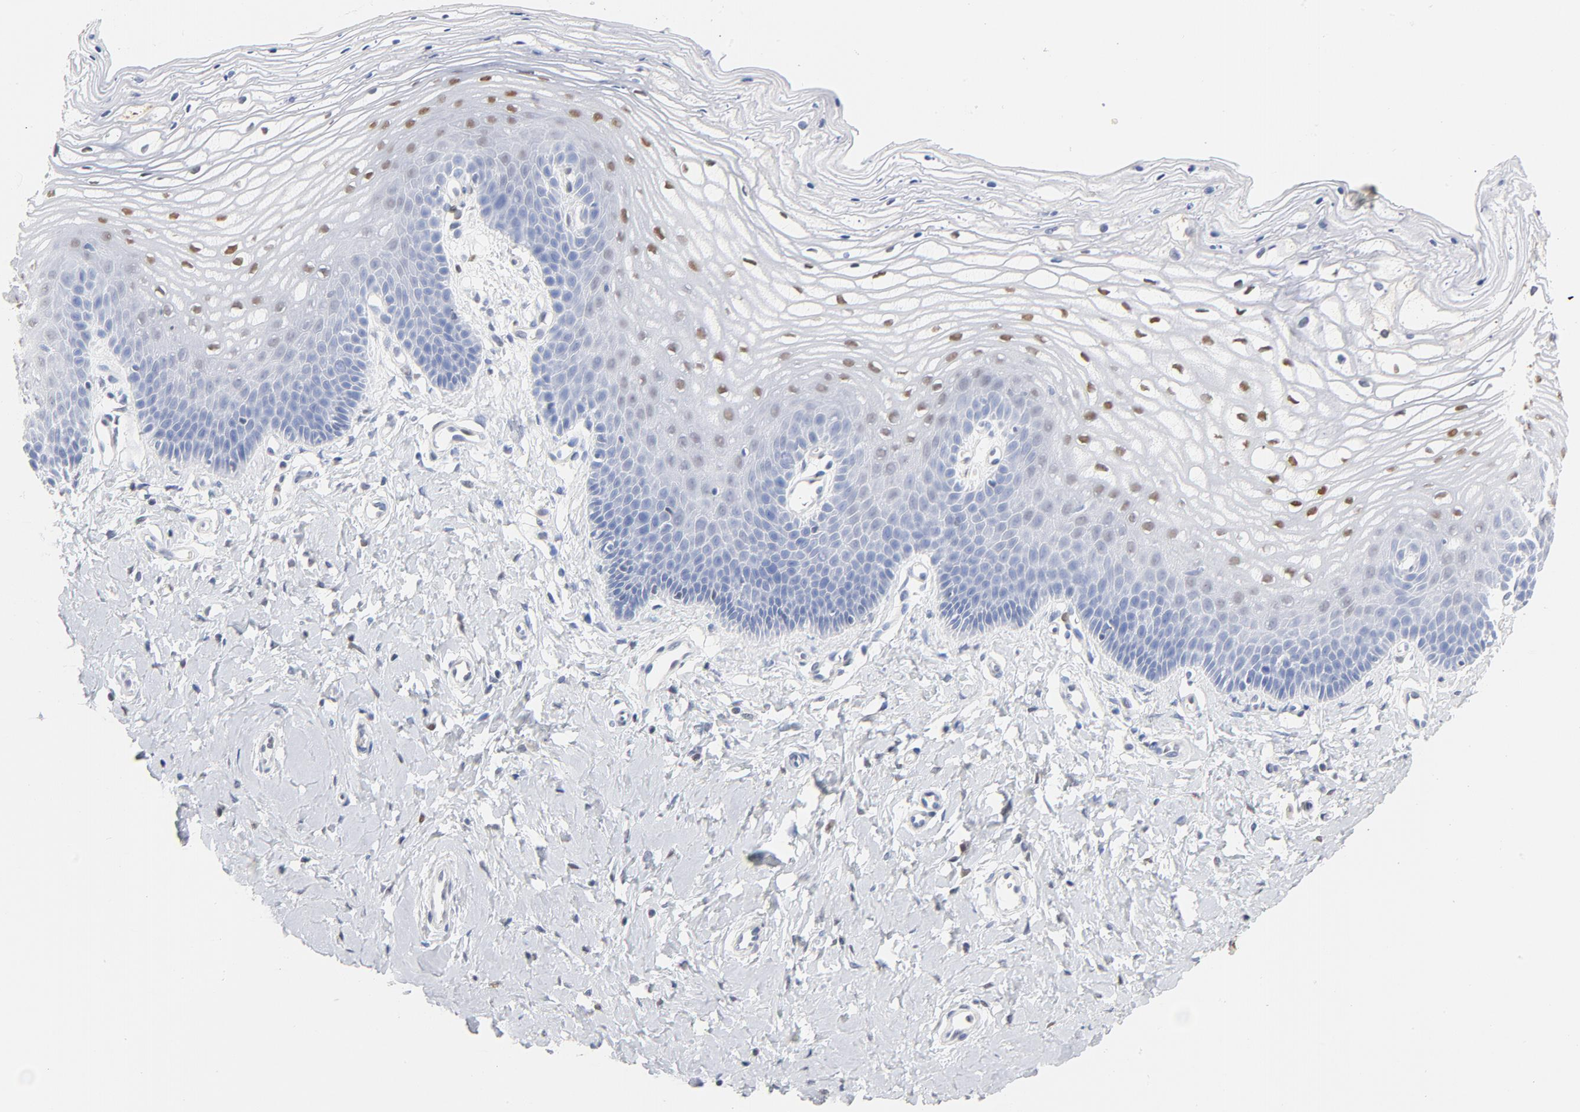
{"staining": {"intensity": "moderate", "quantity": "25%-75%", "location": "nuclear"}, "tissue": "vagina", "cell_type": "Squamous epithelial cells", "image_type": "normal", "snomed": [{"axis": "morphology", "description": "Normal tissue, NOS"}, {"axis": "topography", "description": "Vagina"}], "caption": "Vagina stained for a protein shows moderate nuclear positivity in squamous epithelial cells. Nuclei are stained in blue.", "gene": "CDKN1B", "patient": {"sex": "female", "age": 68}}